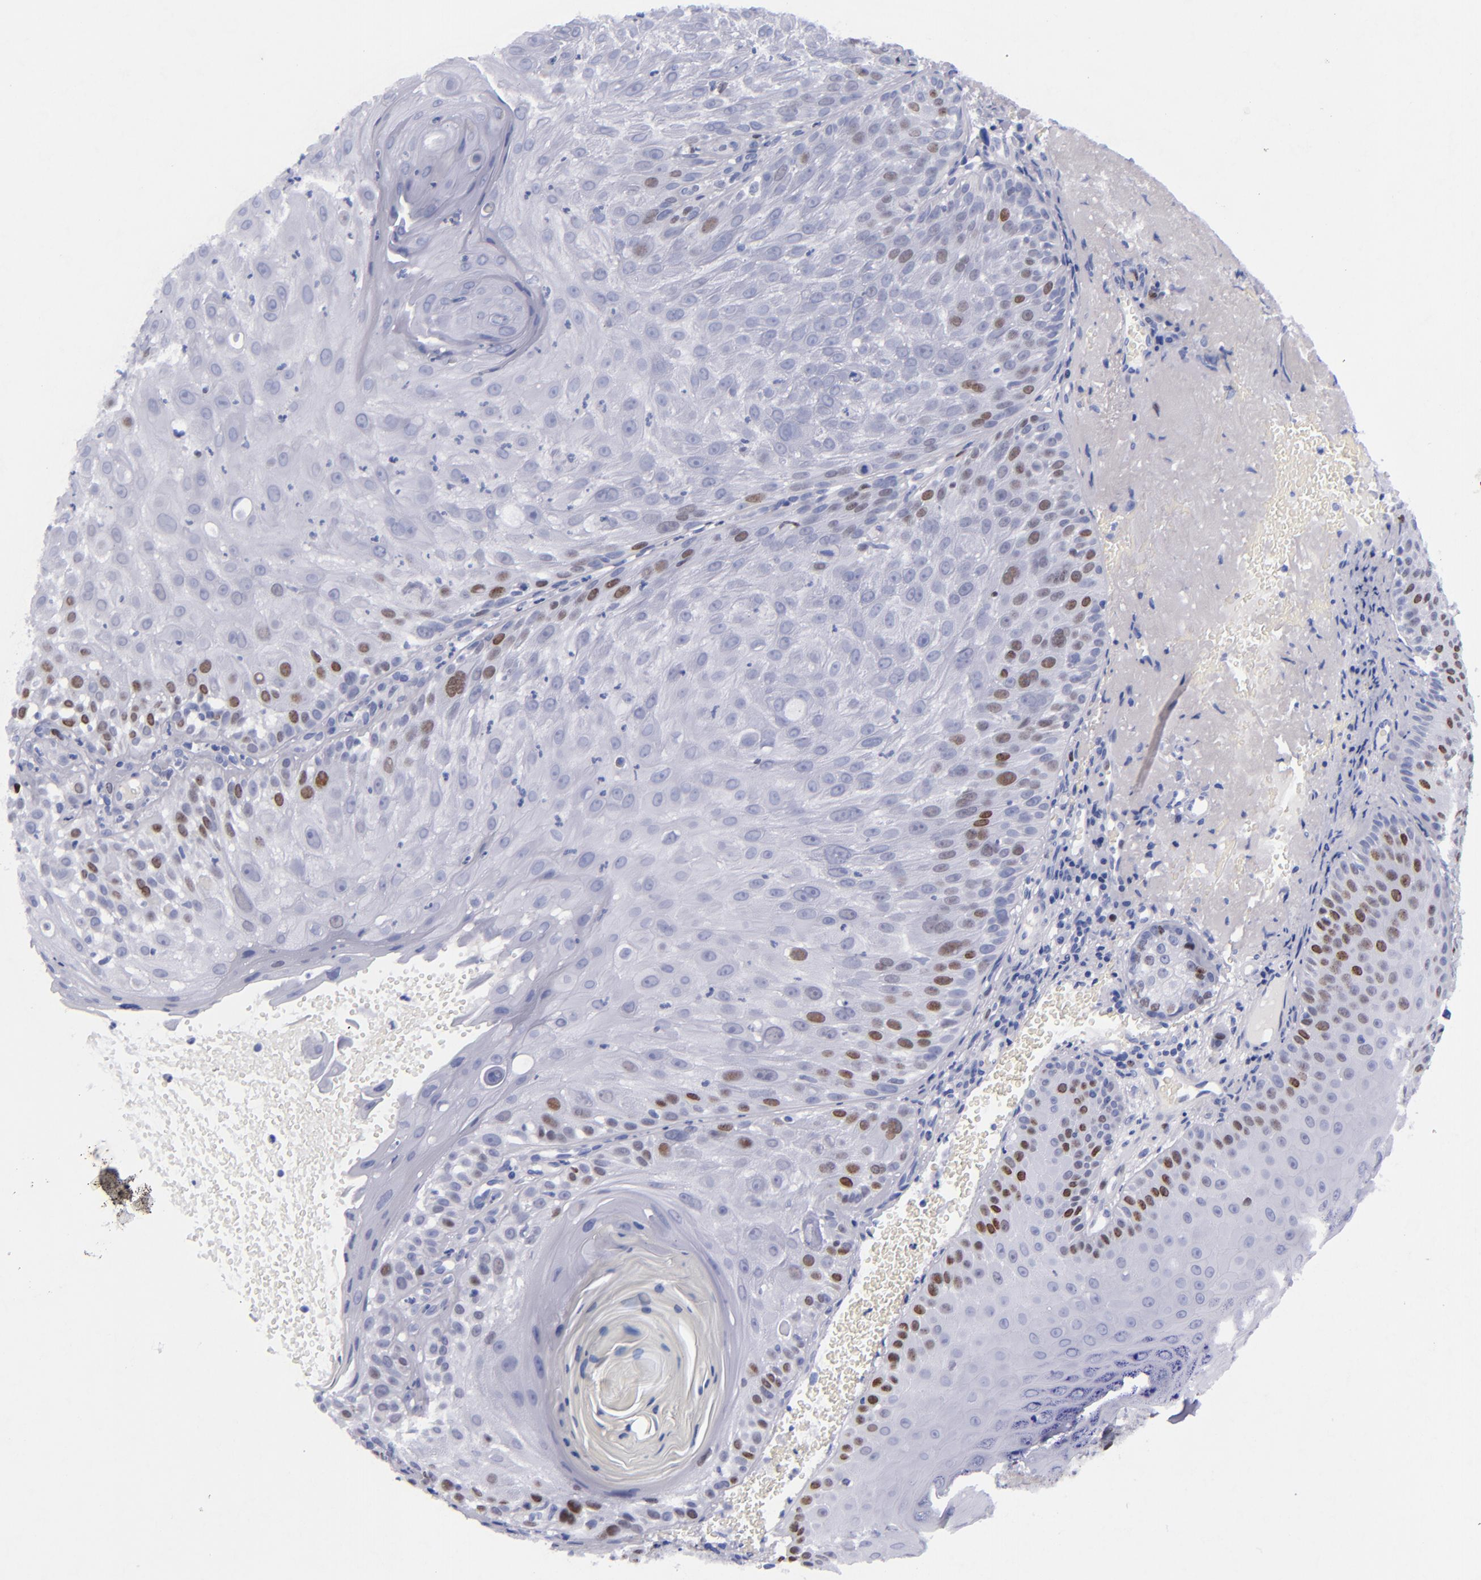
{"staining": {"intensity": "strong", "quantity": "<25%", "location": "nuclear"}, "tissue": "skin cancer", "cell_type": "Tumor cells", "image_type": "cancer", "snomed": [{"axis": "morphology", "description": "Squamous cell carcinoma, NOS"}, {"axis": "topography", "description": "Skin"}], "caption": "Immunohistochemistry micrograph of skin squamous cell carcinoma stained for a protein (brown), which displays medium levels of strong nuclear expression in about <25% of tumor cells.", "gene": "MCM7", "patient": {"sex": "female", "age": 89}}